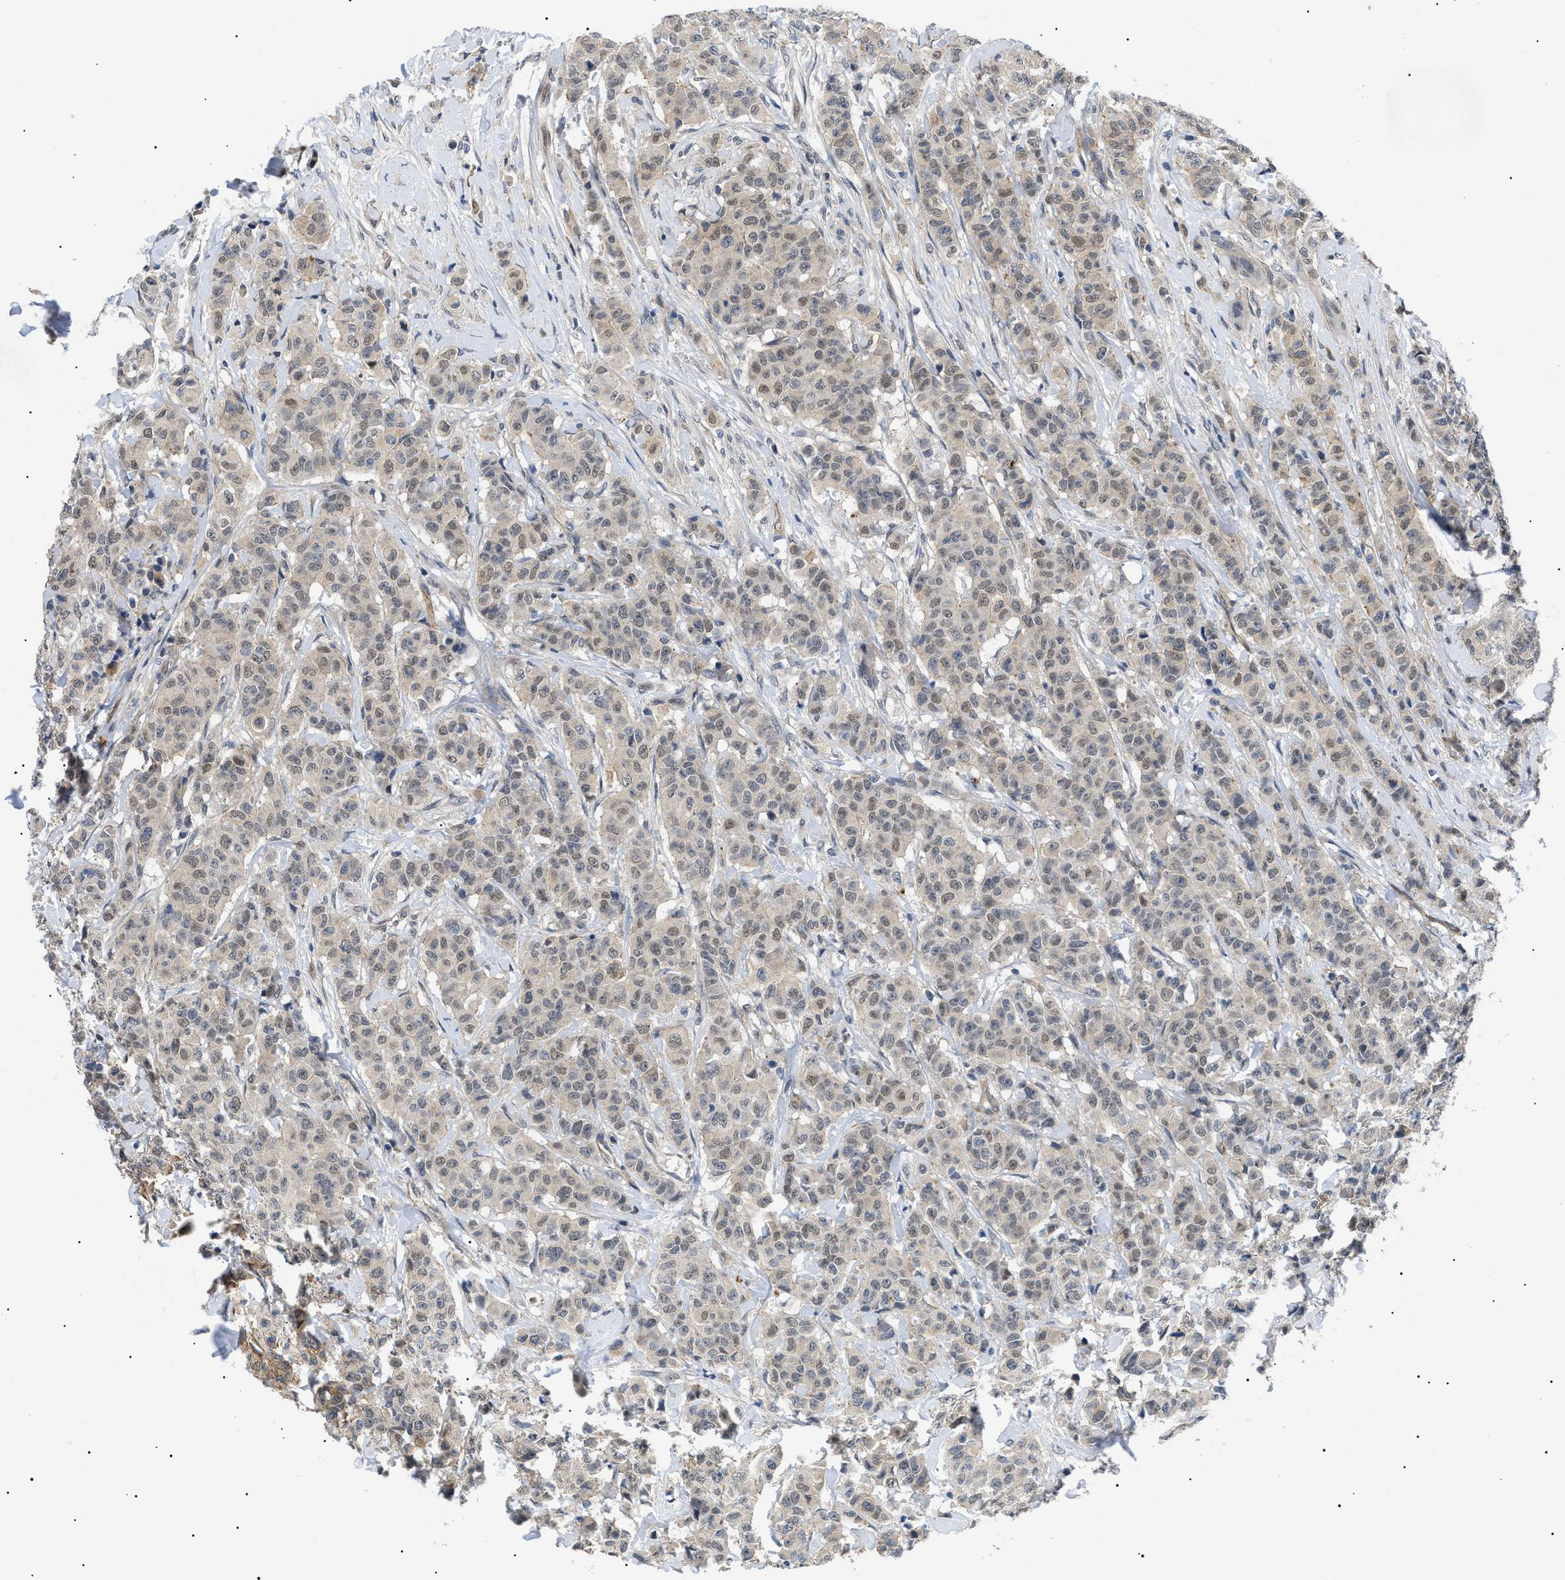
{"staining": {"intensity": "weak", "quantity": ">75%", "location": "cytoplasmic/membranous,nuclear"}, "tissue": "breast cancer", "cell_type": "Tumor cells", "image_type": "cancer", "snomed": [{"axis": "morphology", "description": "Normal tissue, NOS"}, {"axis": "morphology", "description": "Duct carcinoma"}, {"axis": "topography", "description": "Breast"}], "caption": "An image showing weak cytoplasmic/membranous and nuclear staining in about >75% of tumor cells in breast cancer, as visualized by brown immunohistochemical staining.", "gene": "CRCP", "patient": {"sex": "female", "age": 40}}